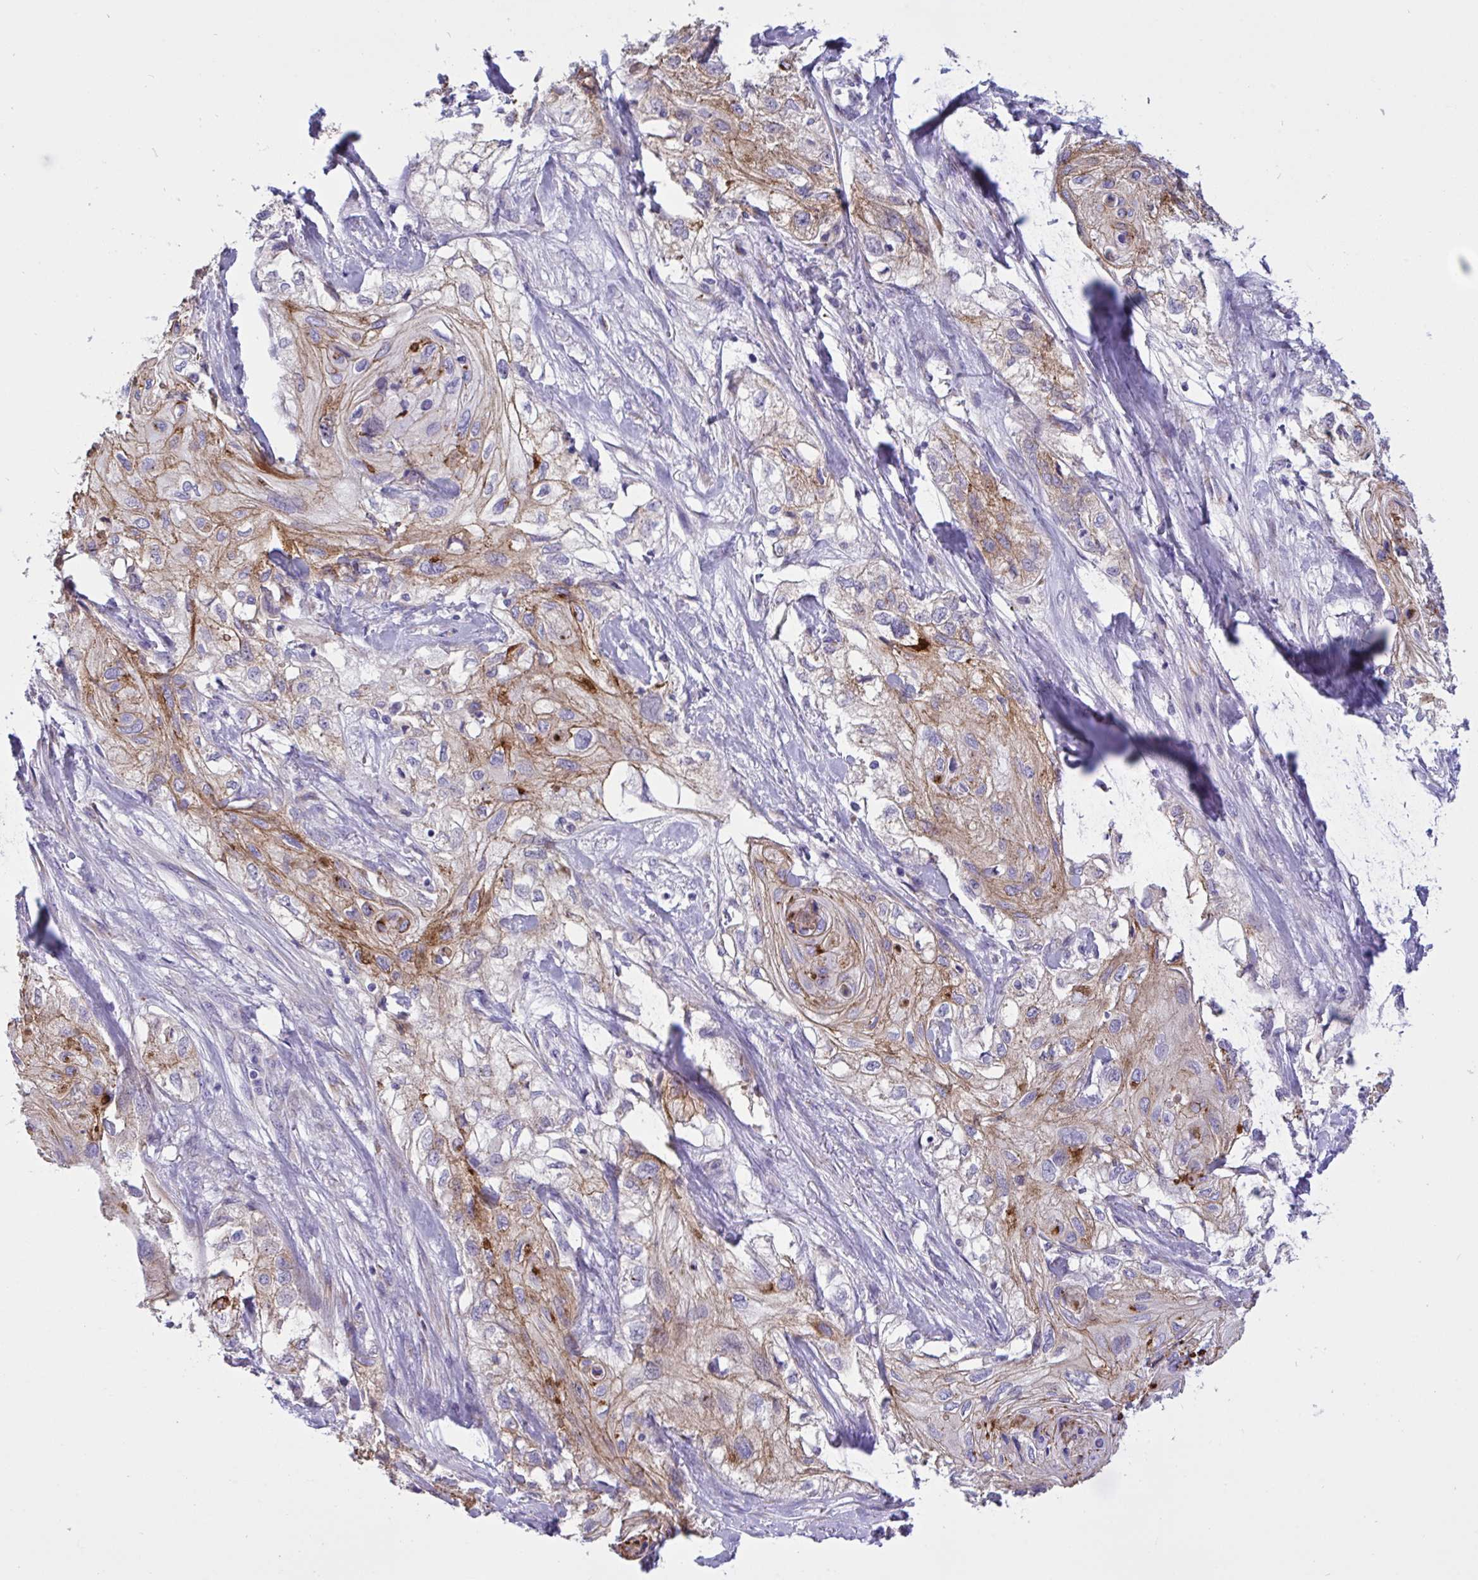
{"staining": {"intensity": "moderate", "quantity": ">75%", "location": "cytoplasmic/membranous"}, "tissue": "skin cancer", "cell_type": "Tumor cells", "image_type": "cancer", "snomed": [{"axis": "morphology", "description": "Squamous cell carcinoma, NOS"}, {"axis": "topography", "description": "Skin"}, {"axis": "topography", "description": "Vulva"}], "caption": "Tumor cells exhibit medium levels of moderate cytoplasmic/membranous positivity in approximately >75% of cells in skin cancer (squamous cell carcinoma). Using DAB (brown) and hematoxylin (blue) stains, captured at high magnification using brightfield microscopy.", "gene": "DSC3", "patient": {"sex": "female", "age": 86}}